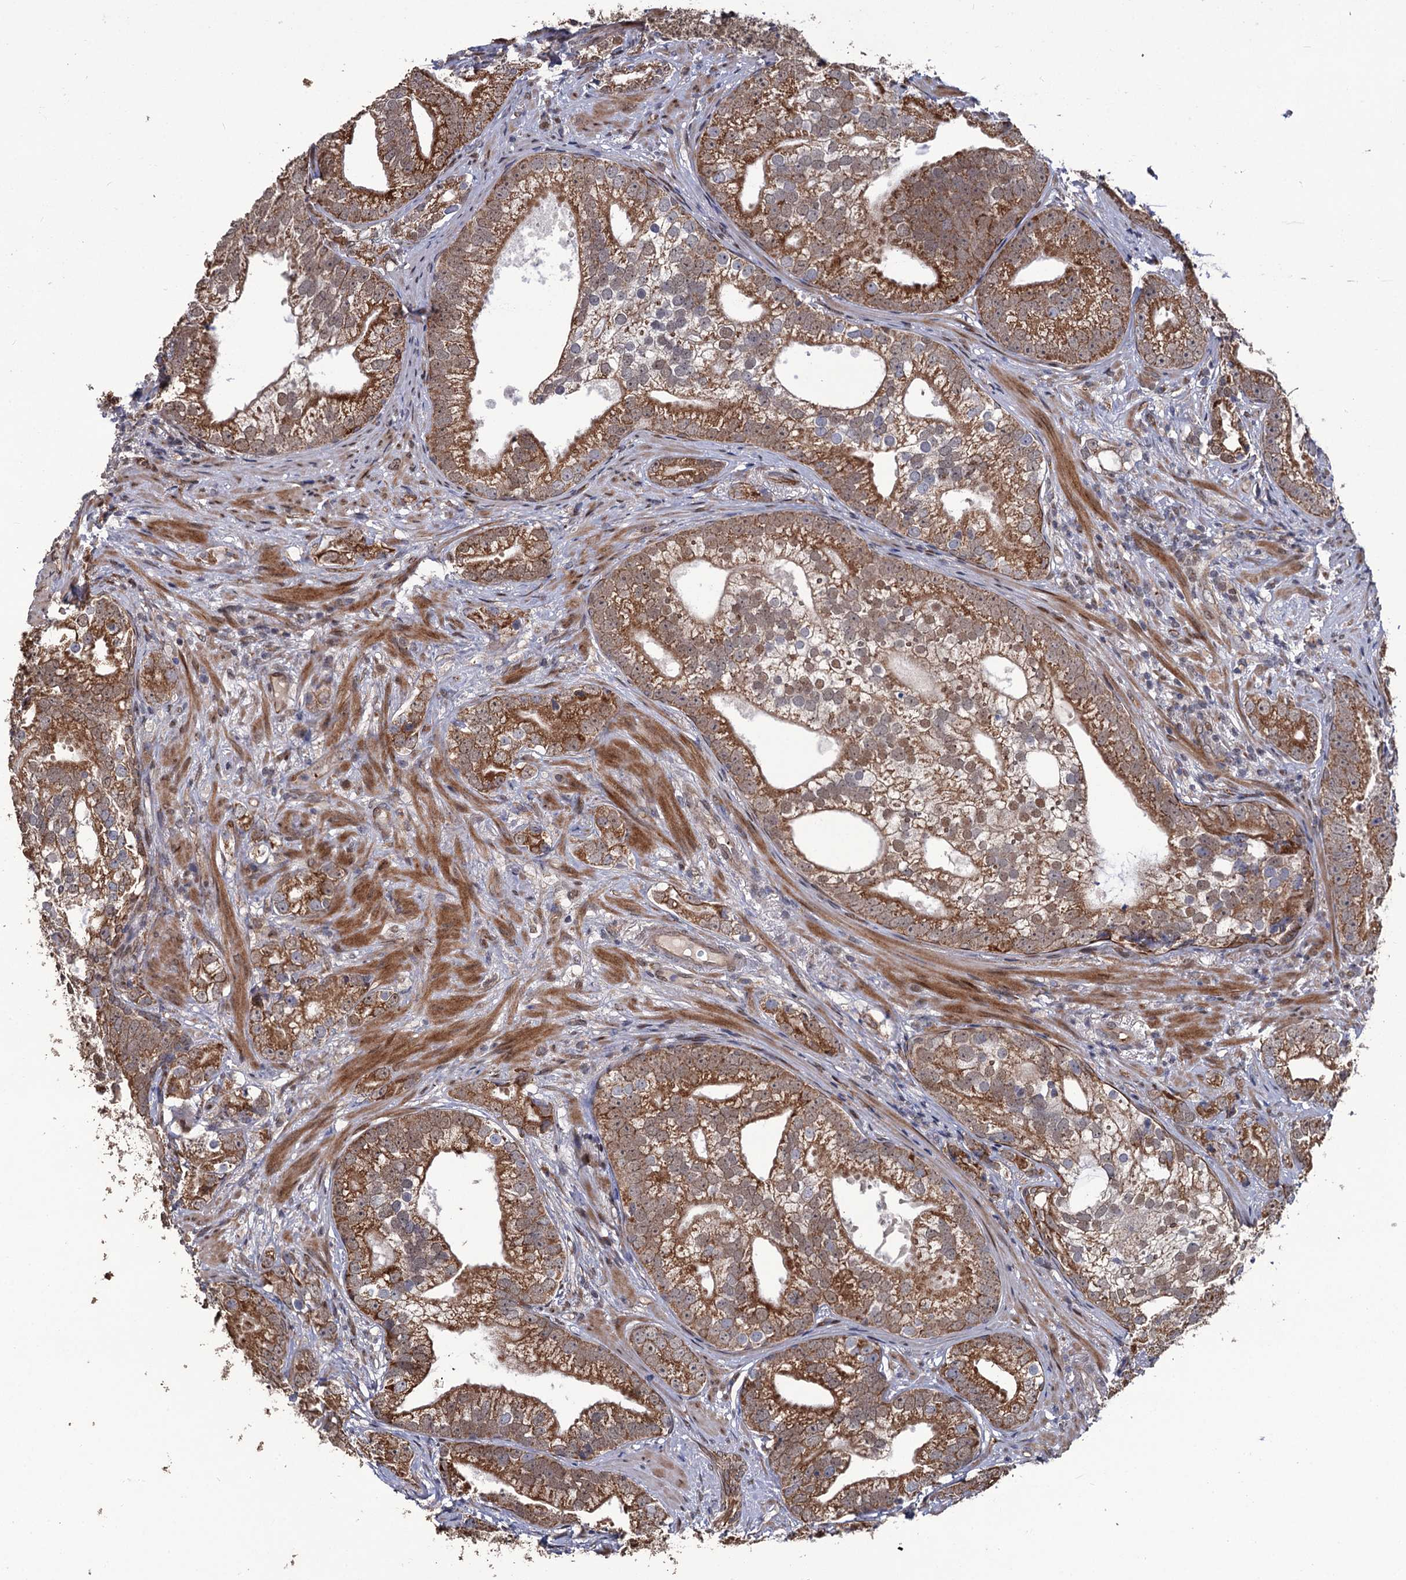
{"staining": {"intensity": "moderate", "quantity": ">75%", "location": "cytoplasmic/membranous"}, "tissue": "prostate cancer", "cell_type": "Tumor cells", "image_type": "cancer", "snomed": [{"axis": "morphology", "description": "Adenocarcinoma, High grade"}, {"axis": "topography", "description": "Prostate"}], "caption": "A medium amount of moderate cytoplasmic/membranous positivity is seen in approximately >75% of tumor cells in prostate cancer tissue.", "gene": "LRRC63", "patient": {"sex": "male", "age": 75}}